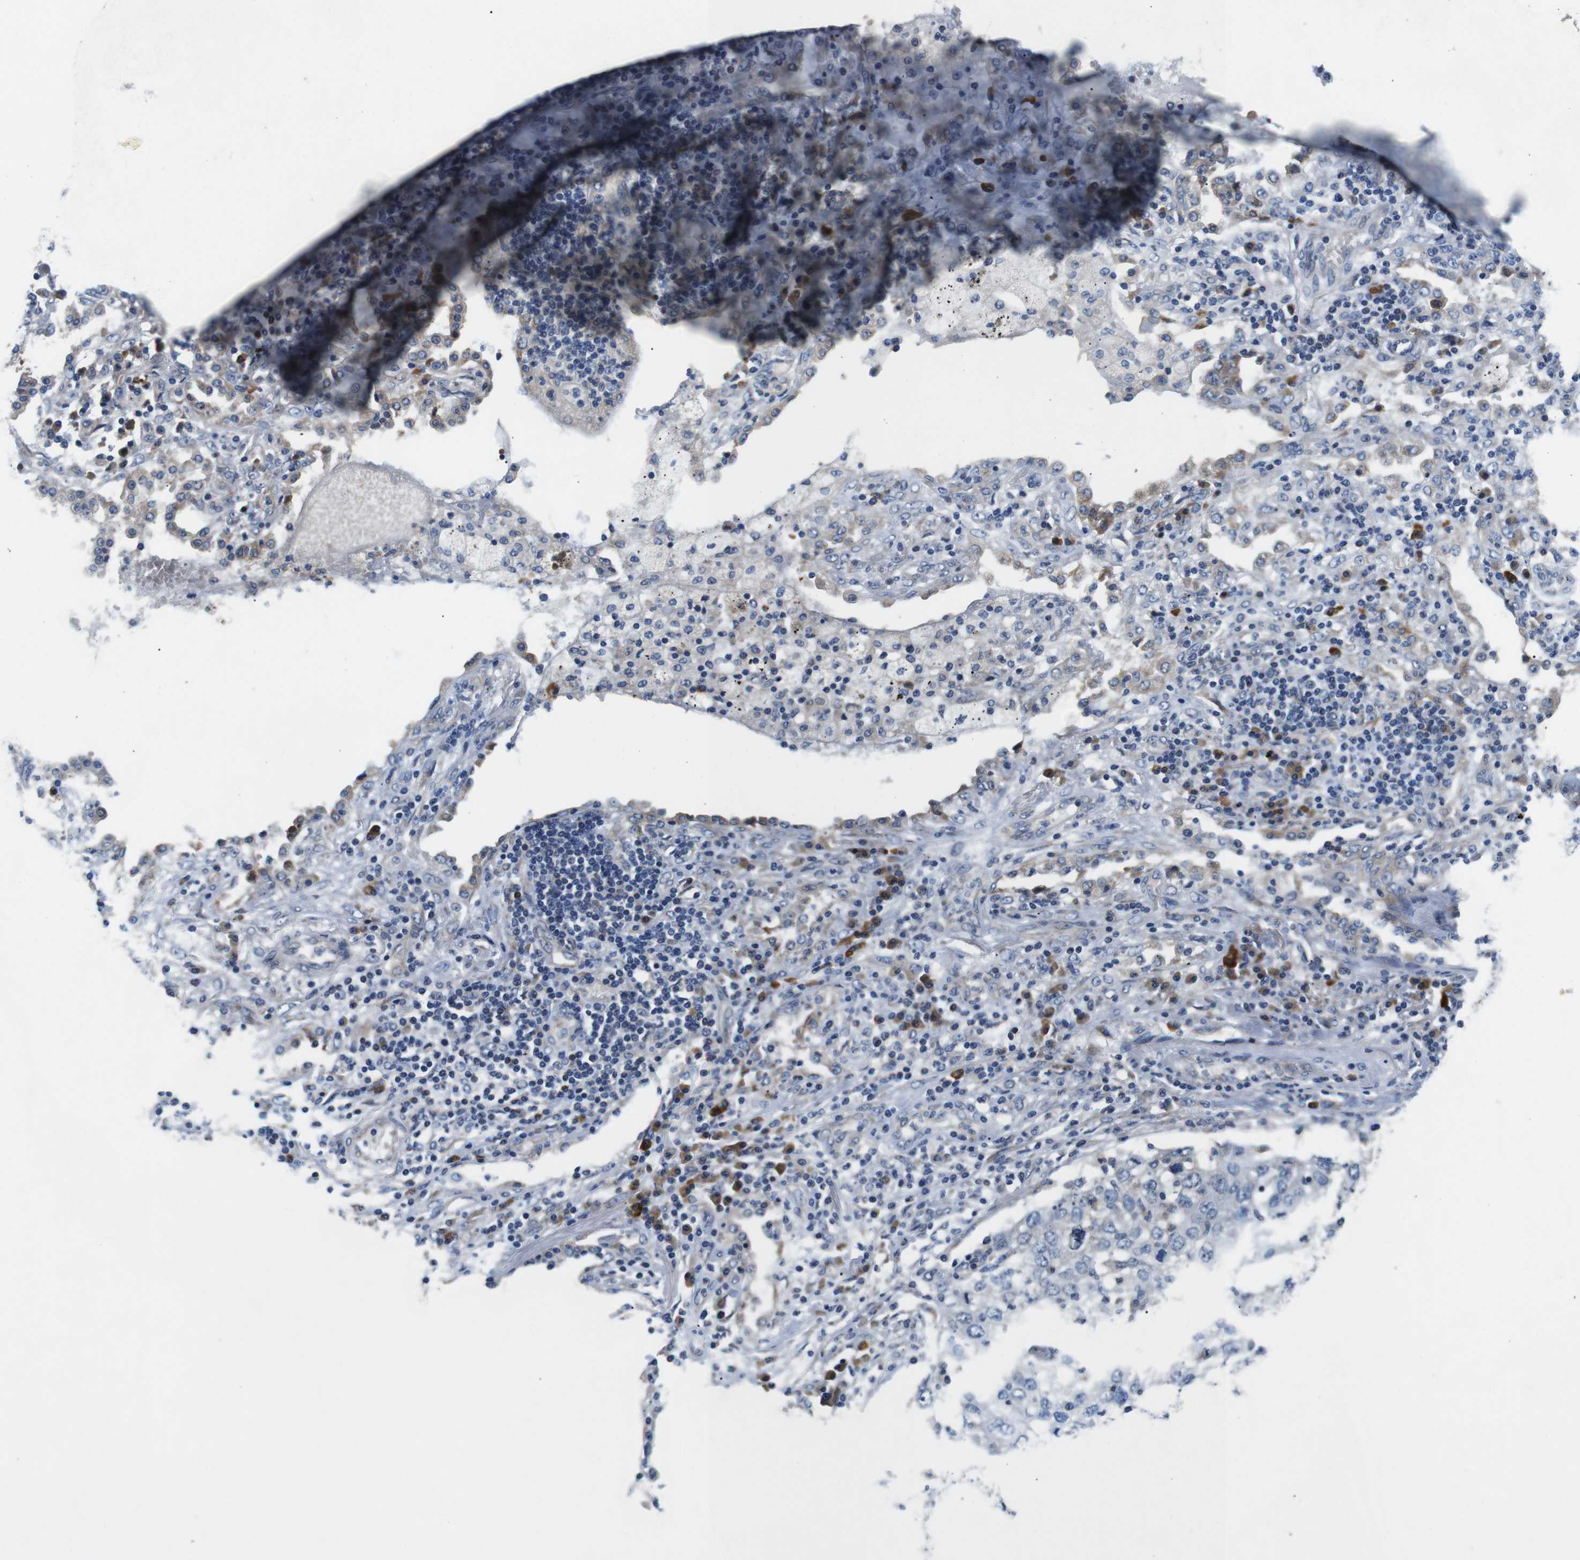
{"staining": {"intensity": "weak", "quantity": "<25%", "location": "cytoplasmic/membranous"}, "tissue": "lung cancer", "cell_type": "Tumor cells", "image_type": "cancer", "snomed": [{"axis": "morphology", "description": "Squamous cell carcinoma, NOS"}, {"axis": "topography", "description": "Lung"}], "caption": "A micrograph of squamous cell carcinoma (lung) stained for a protein demonstrates no brown staining in tumor cells.", "gene": "JAK1", "patient": {"sex": "female", "age": 63}}